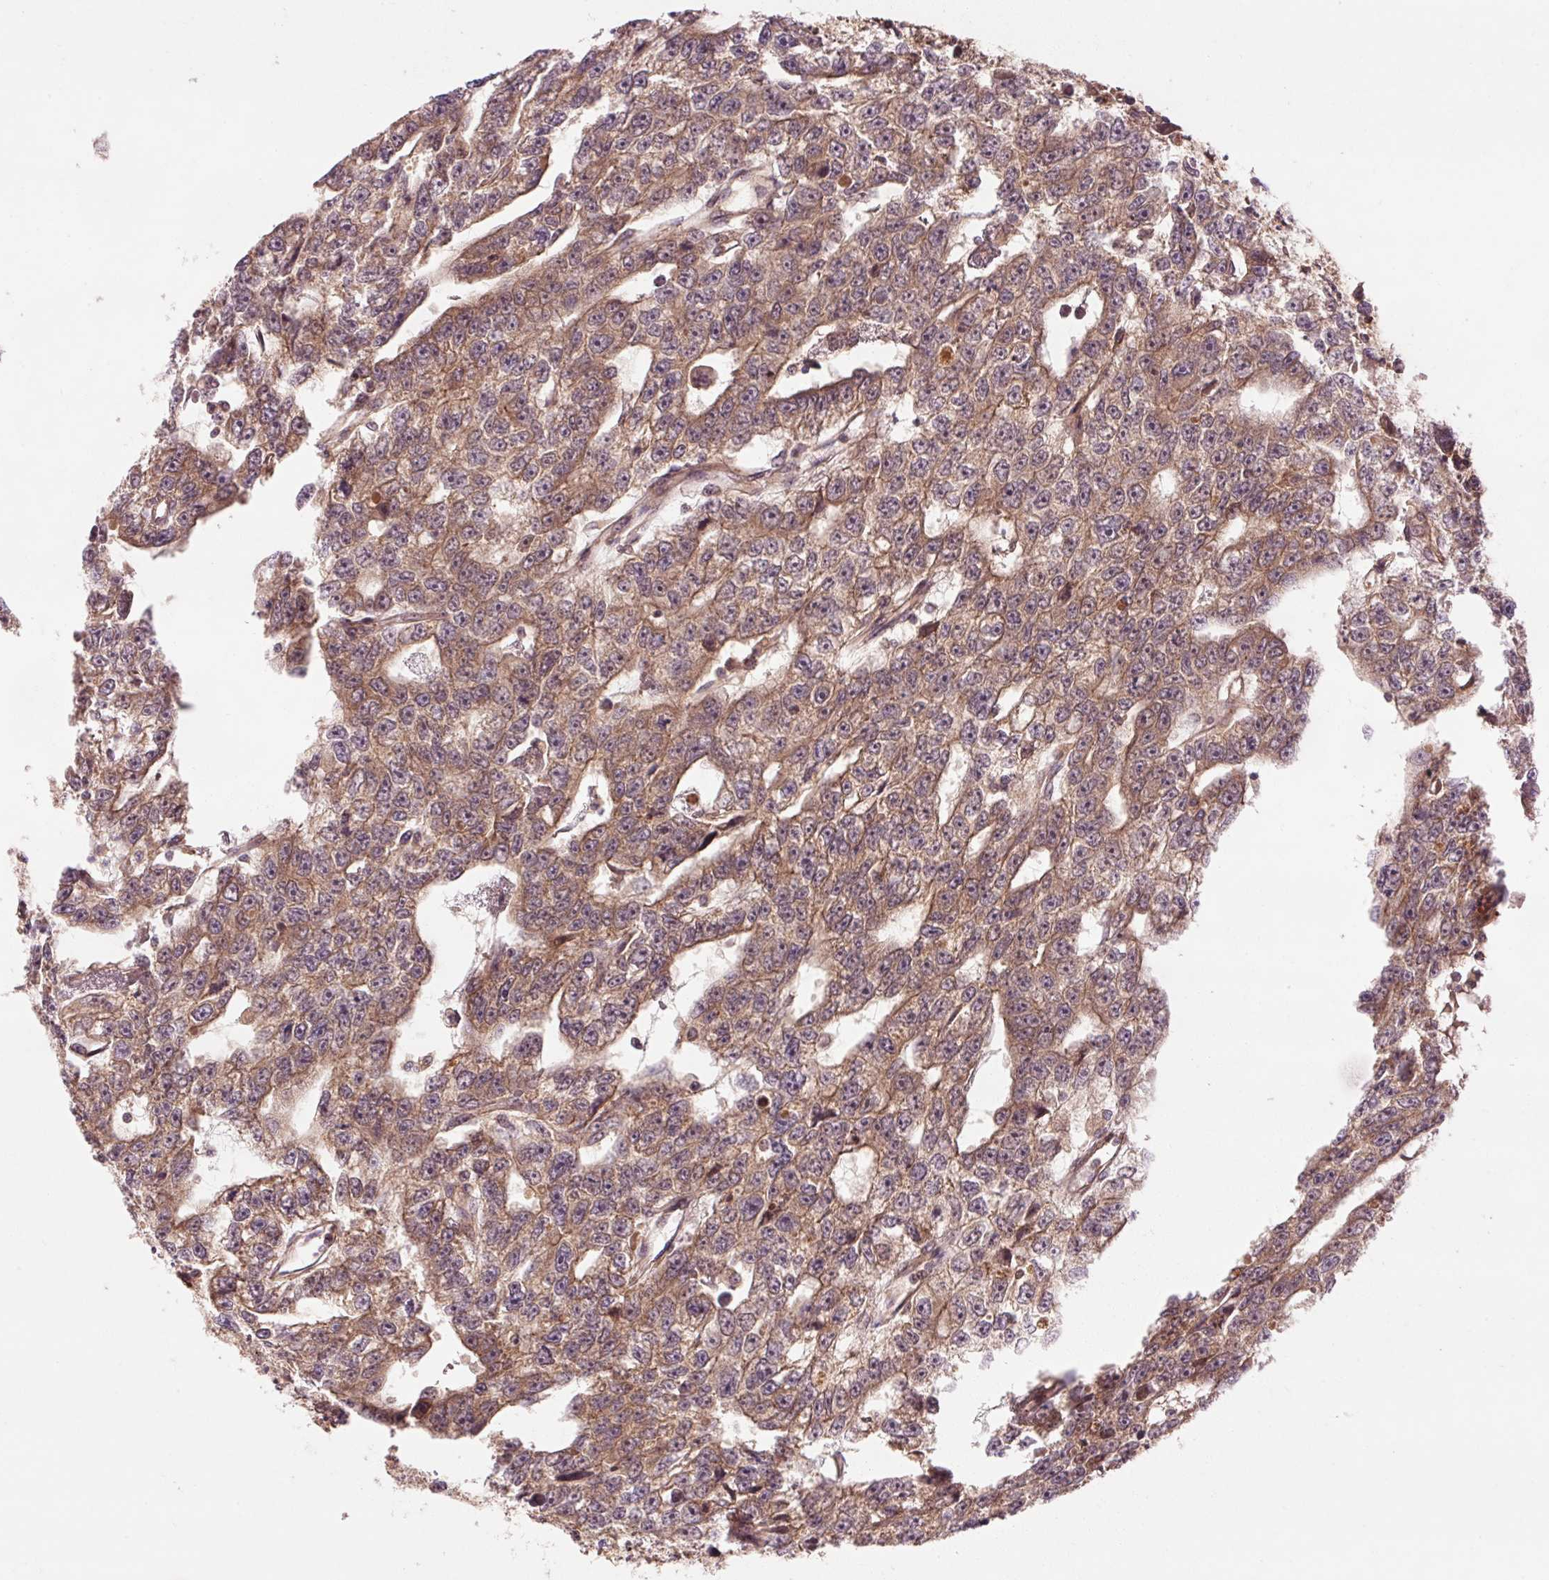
{"staining": {"intensity": "weak", "quantity": "25%-75%", "location": "cytoplasmic/membranous"}, "tissue": "testis cancer", "cell_type": "Tumor cells", "image_type": "cancer", "snomed": [{"axis": "morphology", "description": "Carcinoma, Embryonal, NOS"}, {"axis": "topography", "description": "Testis"}], "caption": "High-magnification brightfield microscopy of testis cancer stained with DAB (3,3'-diaminobenzidine) (brown) and counterstained with hematoxylin (blue). tumor cells exhibit weak cytoplasmic/membranous expression is present in about25%-75% of cells.", "gene": "CTNNA1", "patient": {"sex": "male", "age": 20}}